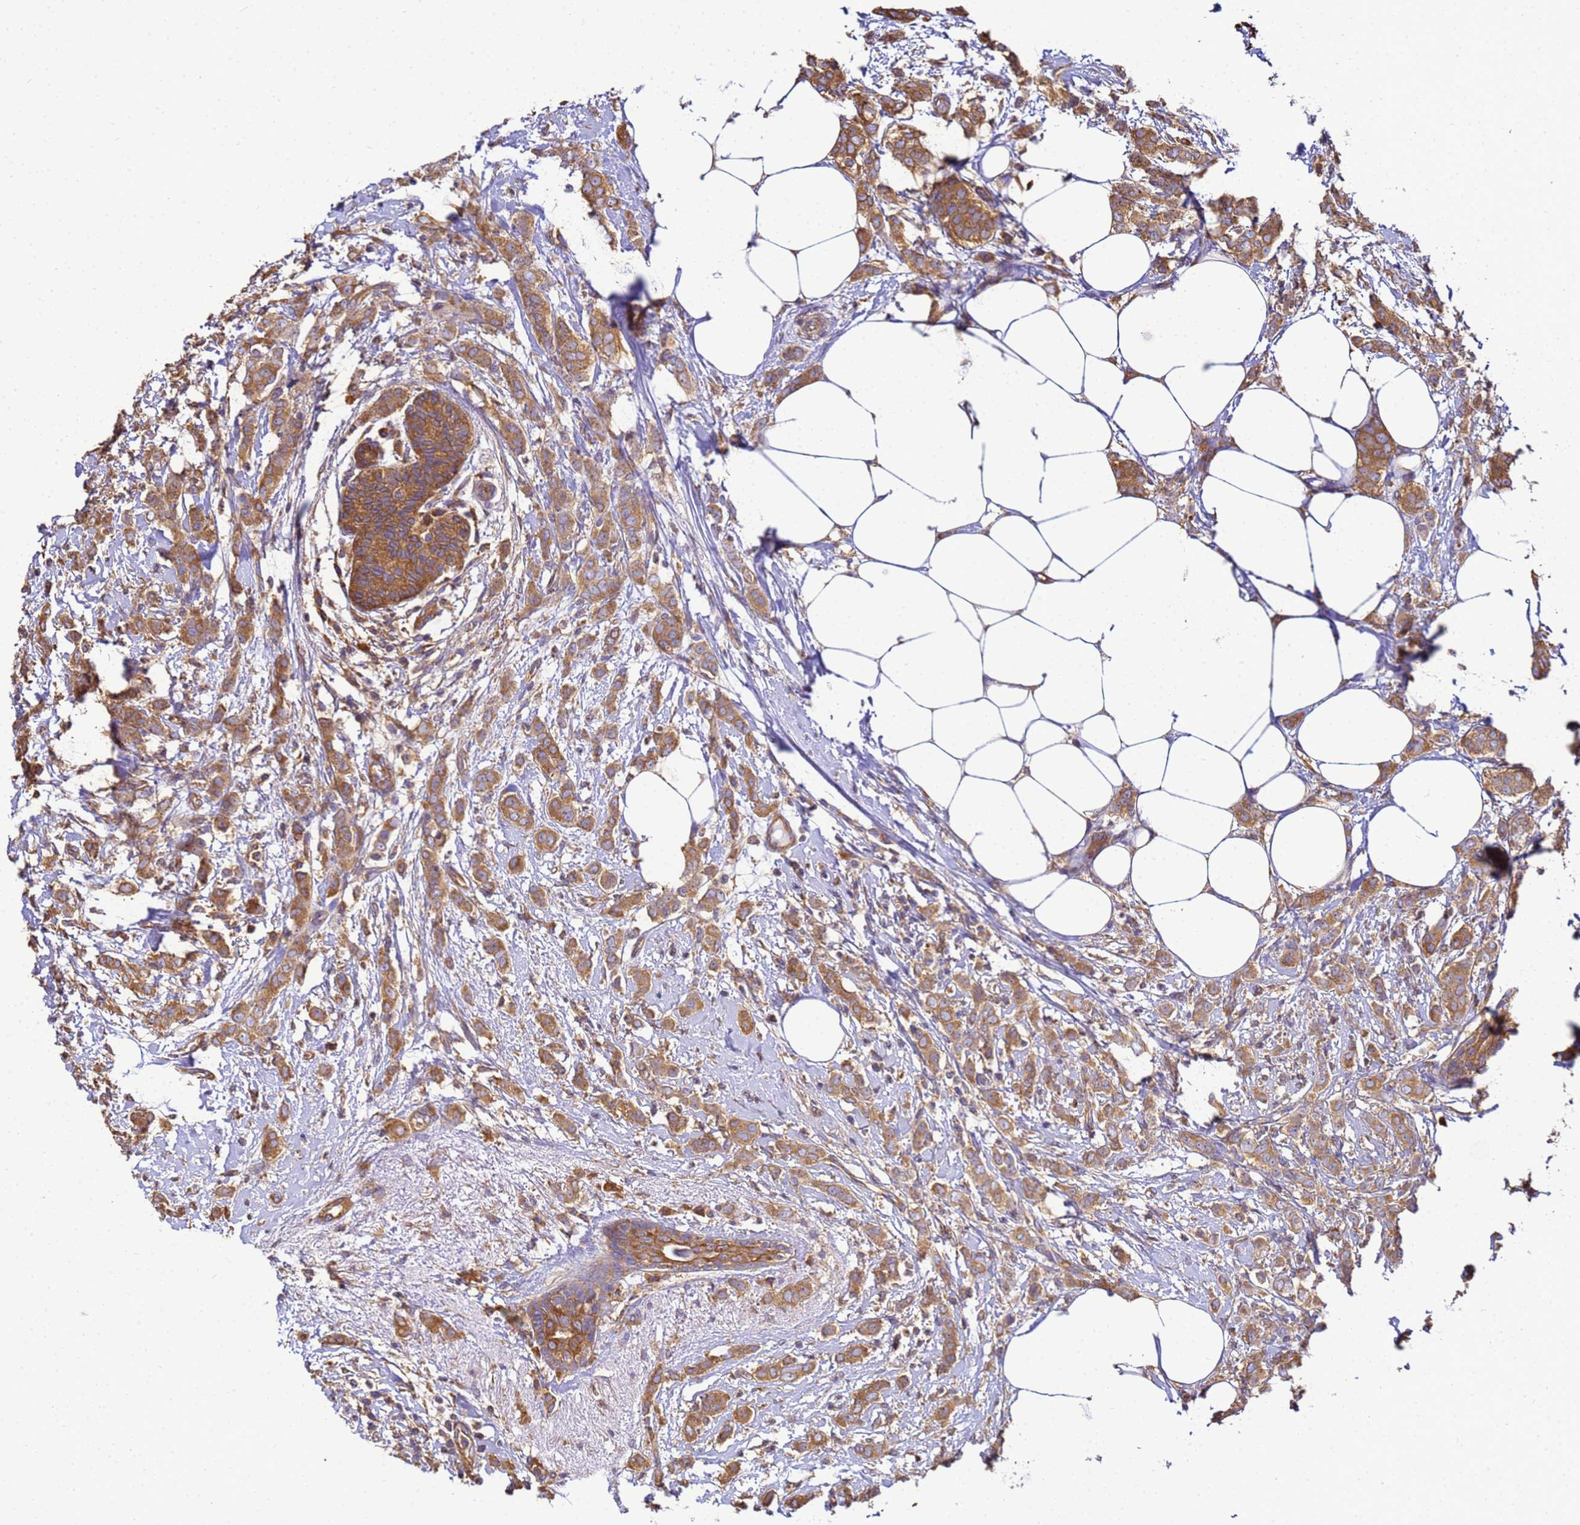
{"staining": {"intensity": "moderate", "quantity": ">75%", "location": "cytoplasmic/membranous"}, "tissue": "breast cancer", "cell_type": "Tumor cells", "image_type": "cancer", "snomed": [{"axis": "morphology", "description": "Duct carcinoma"}, {"axis": "topography", "description": "Breast"}], "caption": "Human breast invasive ductal carcinoma stained with a brown dye exhibits moderate cytoplasmic/membranous positive positivity in about >75% of tumor cells.", "gene": "NARS1", "patient": {"sex": "female", "age": 72}}